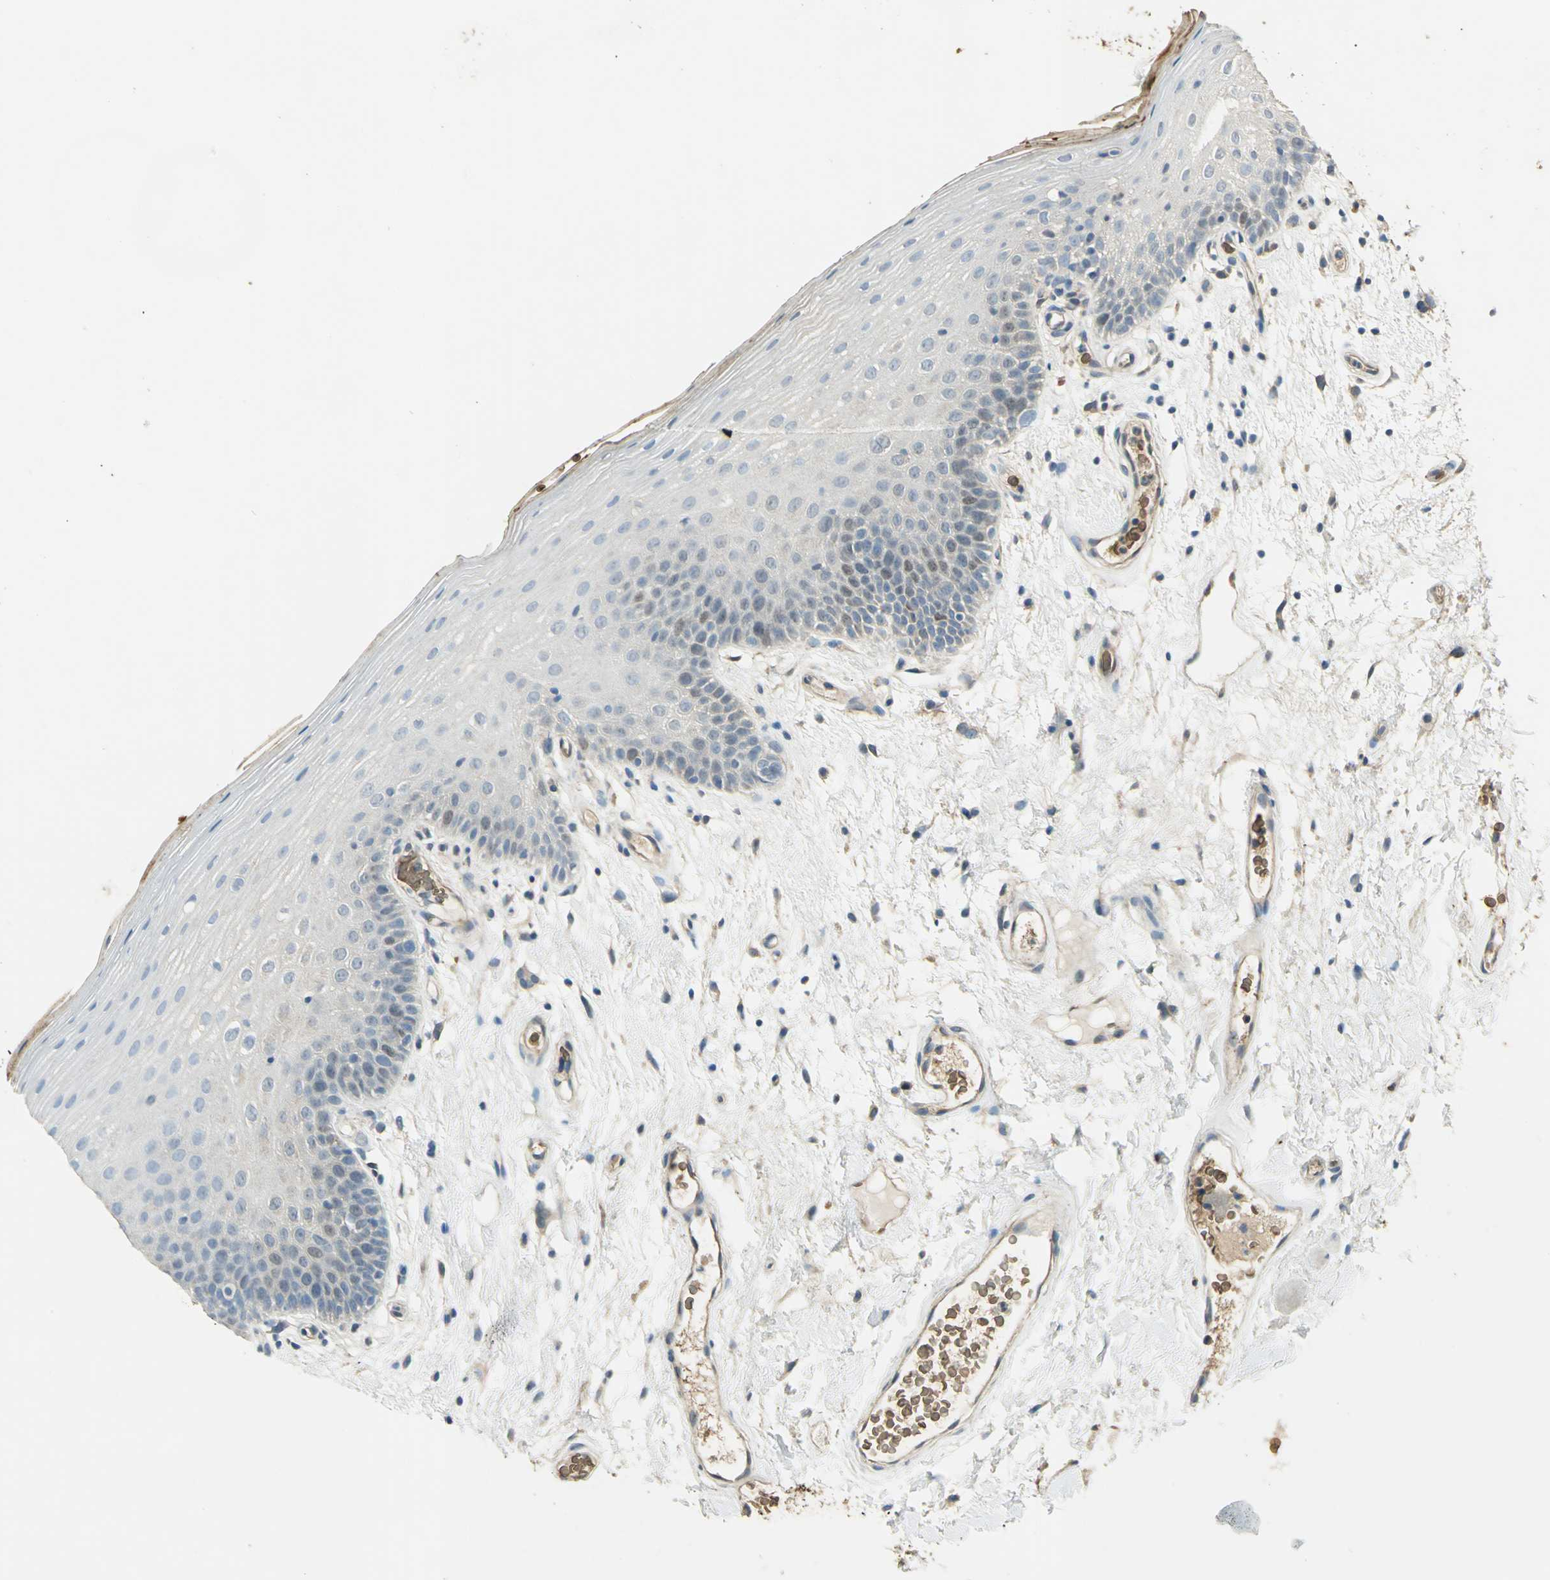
{"staining": {"intensity": "moderate", "quantity": "<25%", "location": "cytoplasmic/membranous"}, "tissue": "oral mucosa", "cell_type": "Squamous epithelial cells", "image_type": "normal", "snomed": [{"axis": "morphology", "description": "Normal tissue, NOS"}, {"axis": "morphology", "description": "Squamous cell carcinoma, NOS"}, {"axis": "topography", "description": "Skeletal muscle"}, {"axis": "topography", "description": "Oral tissue"}, {"axis": "topography", "description": "Head-Neck"}], "caption": "This is a photomicrograph of immunohistochemistry (IHC) staining of benign oral mucosa, which shows moderate positivity in the cytoplasmic/membranous of squamous epithelial cells.", "gene": "DDAH1", "patient": {"sex": "male", "age": 71}}